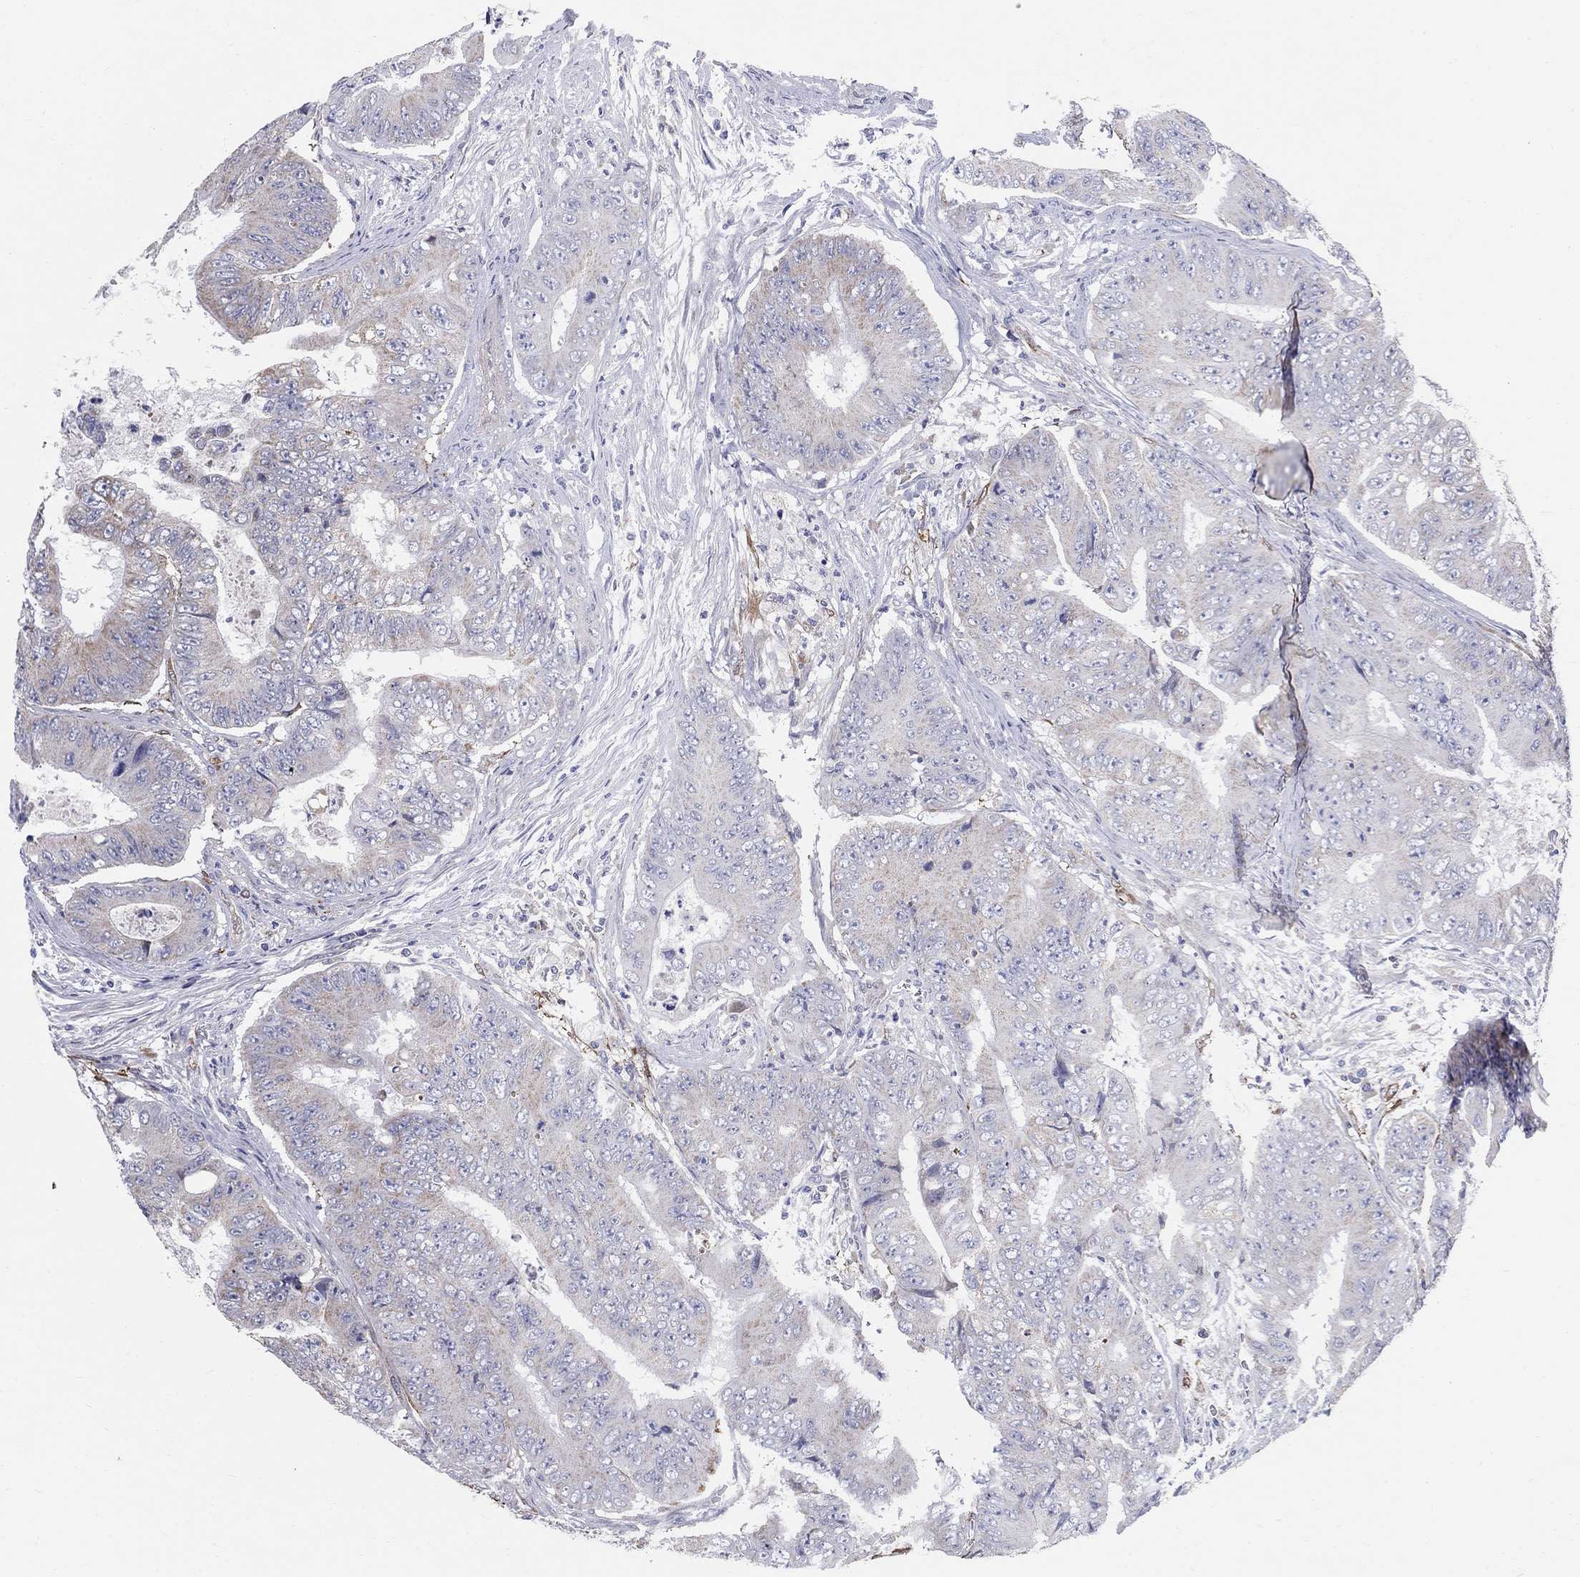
{"staining": {"intensity": "weak", "quantity": "<25%", "location": "cytoplasmic/membranous"}, "tissue": "colorectal cancer", "cell_type": "Tumor cells", "image_type": "cancer", "snomed": [{"axis": "morphology", "description": "Adenocarcinoma, NOS"}, {"axis": "topography", "description": "Colon"}], "caption": "Photomicrograph shows no protein expression in tumor cells of colorectal cancer (adenocarcinoma) tissue.", "gene": "EMP2", "patient": {"sex": "female", "age": 48}}